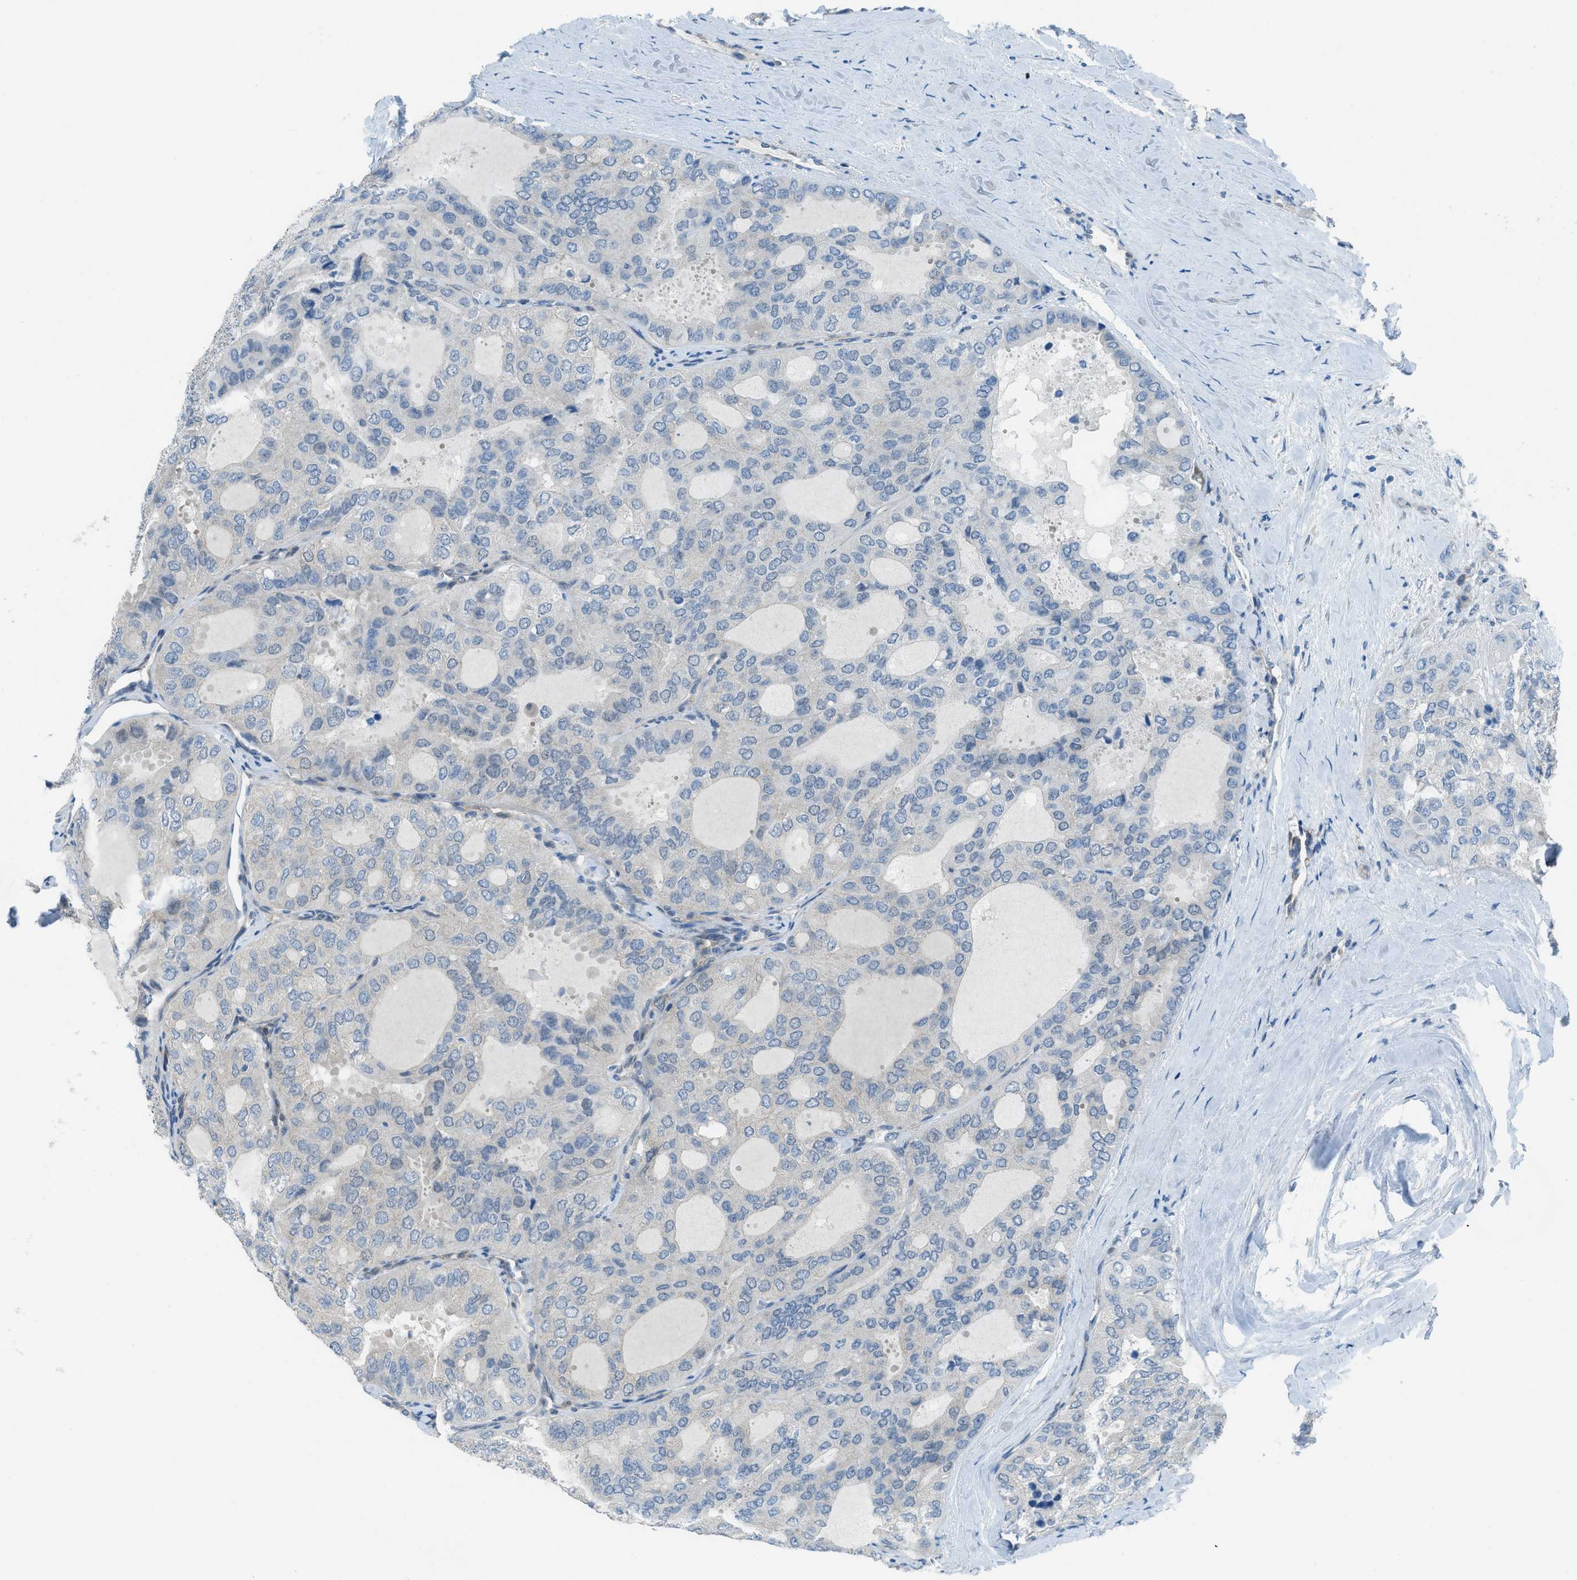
{"staining": {"intensity": "negative", "quantity": "none", "location": "none"}, "tissue": "thyroid cancer", "cell_type": "Tumor cells", "image_type": "cancer", "snomed": [{"axis": "morphology", "description": "Follicular adenoma carcinoma, NOS"}, {"axis": "topography", "description": "Thyroid gland"}], "caption": "This is a image of immunohistochemistry (IHC) staining of thyroid cancer, which shows no positivity in tumor cells.", "gene": "PRKN", "patient": {"sex": "male", "age": 75}}